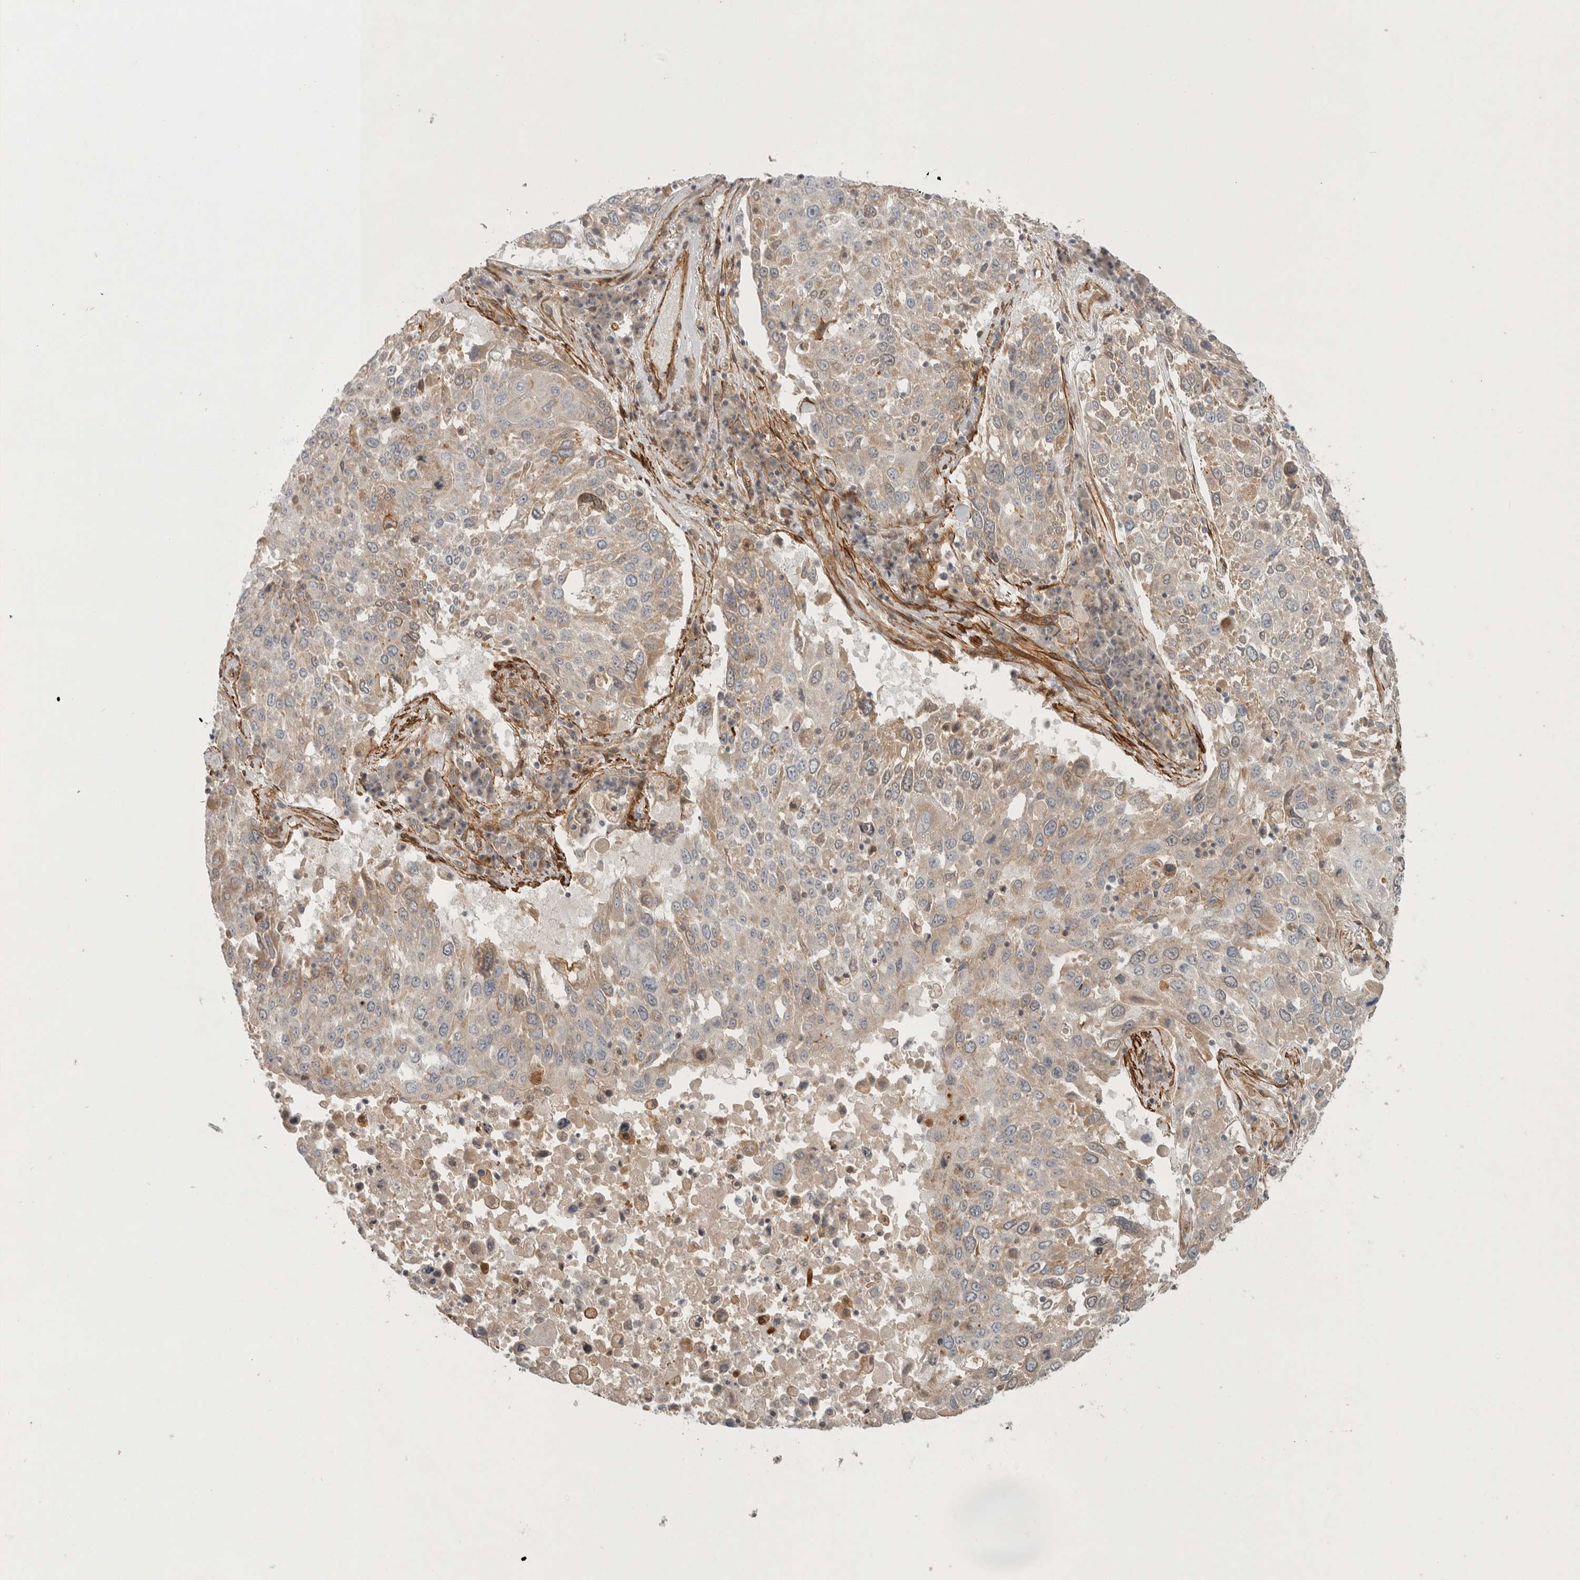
{"staining": {"intensity": "weak", "quantity": "25%-75%", "location": "cytoplasmic/membranous"}, "tissue": "lung cancer", "cell_type": "Tumor cells", "image_type": "cancer", "snomed": [{"axis": "morphology", "description": "Squamous cell carcinoma, NOS"}, {"axis": "topography", "description": "Lung"}], "caption": "Tumor cells reveal low levels of weak cytoplasmic/membranous expression in approximately 25%-75% of cells in human lung squamous cell carcinoma. The staining was performed using DAB (3,3'-diaminobenzidine), with brown indicating positive protein expression. Nuclei are stained blue with hematoxylin.", "gene": "LONRF1", "patient": {"sex": "male", "age": 65}}